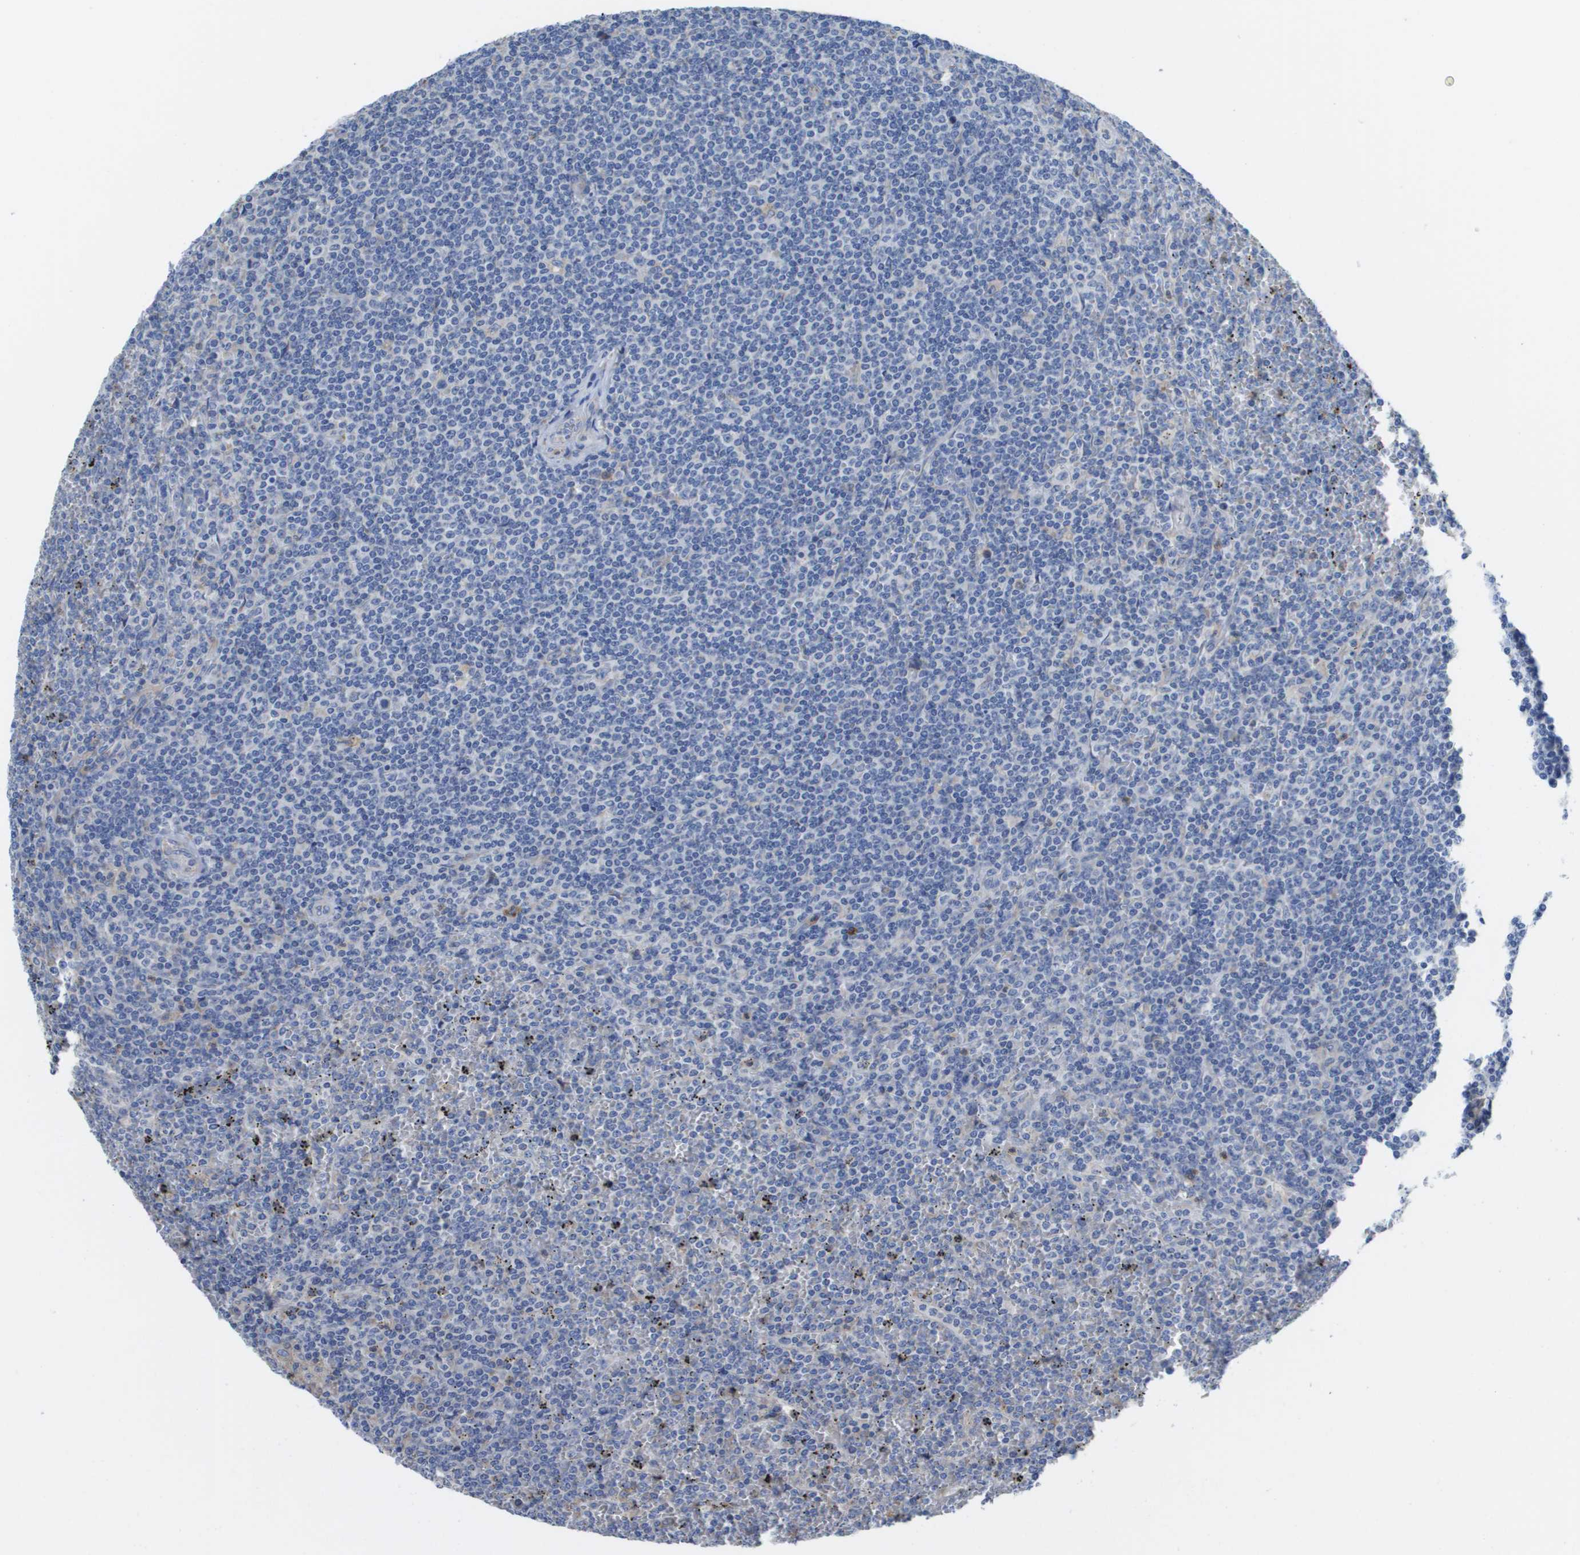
{"staining": {"intensity": "negative", "quantity": "none", "location": "none"}, "tissue": "lymphoma", "cell_type": "Tumor cells", "image_type": "cancer", "snomed": [{"axis": "morphology", "description": "Malignant lymphoma, non-Hodgkin's type, Low grade"}, {"axis": "topography", "description": "Spleen"}], "caption": "Tumor cells are negative for brown protein staining in malignant lymphoma, non-Hodgkin's type (low-grade).", "gene": "SDR42E1", "patient": {"sex": "female", "age": 19}}